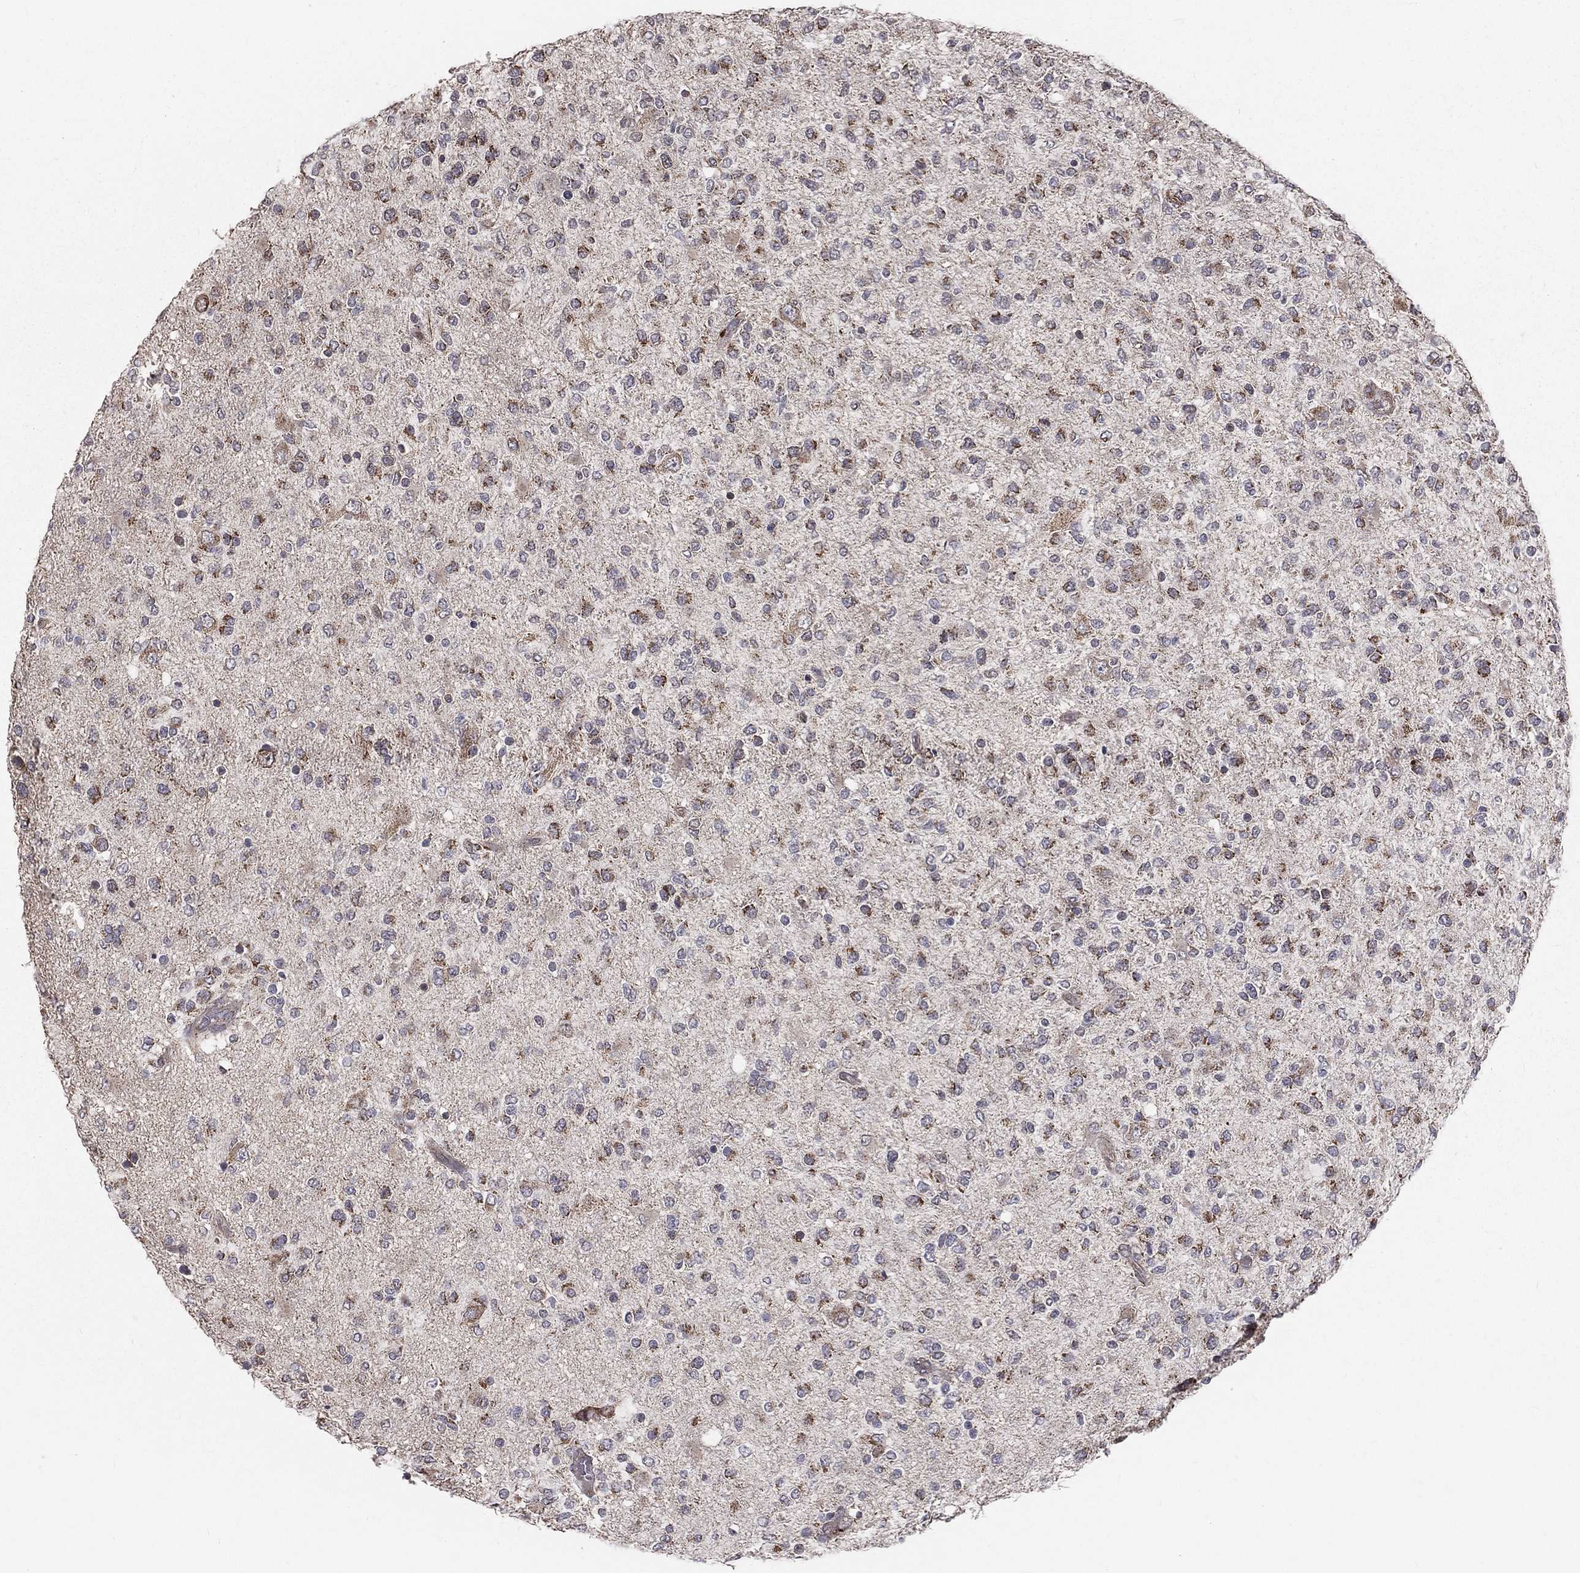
{"staining": {"intensity": "moderate", "quantity": "25%-75%", "location": "cytoplasmic/membranous"}, "tissue": "glioma", "cell_type": "Tumor cells", "image_type": "cancer", "snomed": [{"axis": "morphology", "description": "Glioma, malignant, High grade"}, {"axis": "topography", "description": "Cerebral cortex"}], "caption": "Immunohistochemical staining of glioma shows moderate cytoplasmic/membranous protein positivity in approximately 25%-75% of tumor cells.", "gene": "MRPL46", "patient": {"sex": "male", "age": 70}}